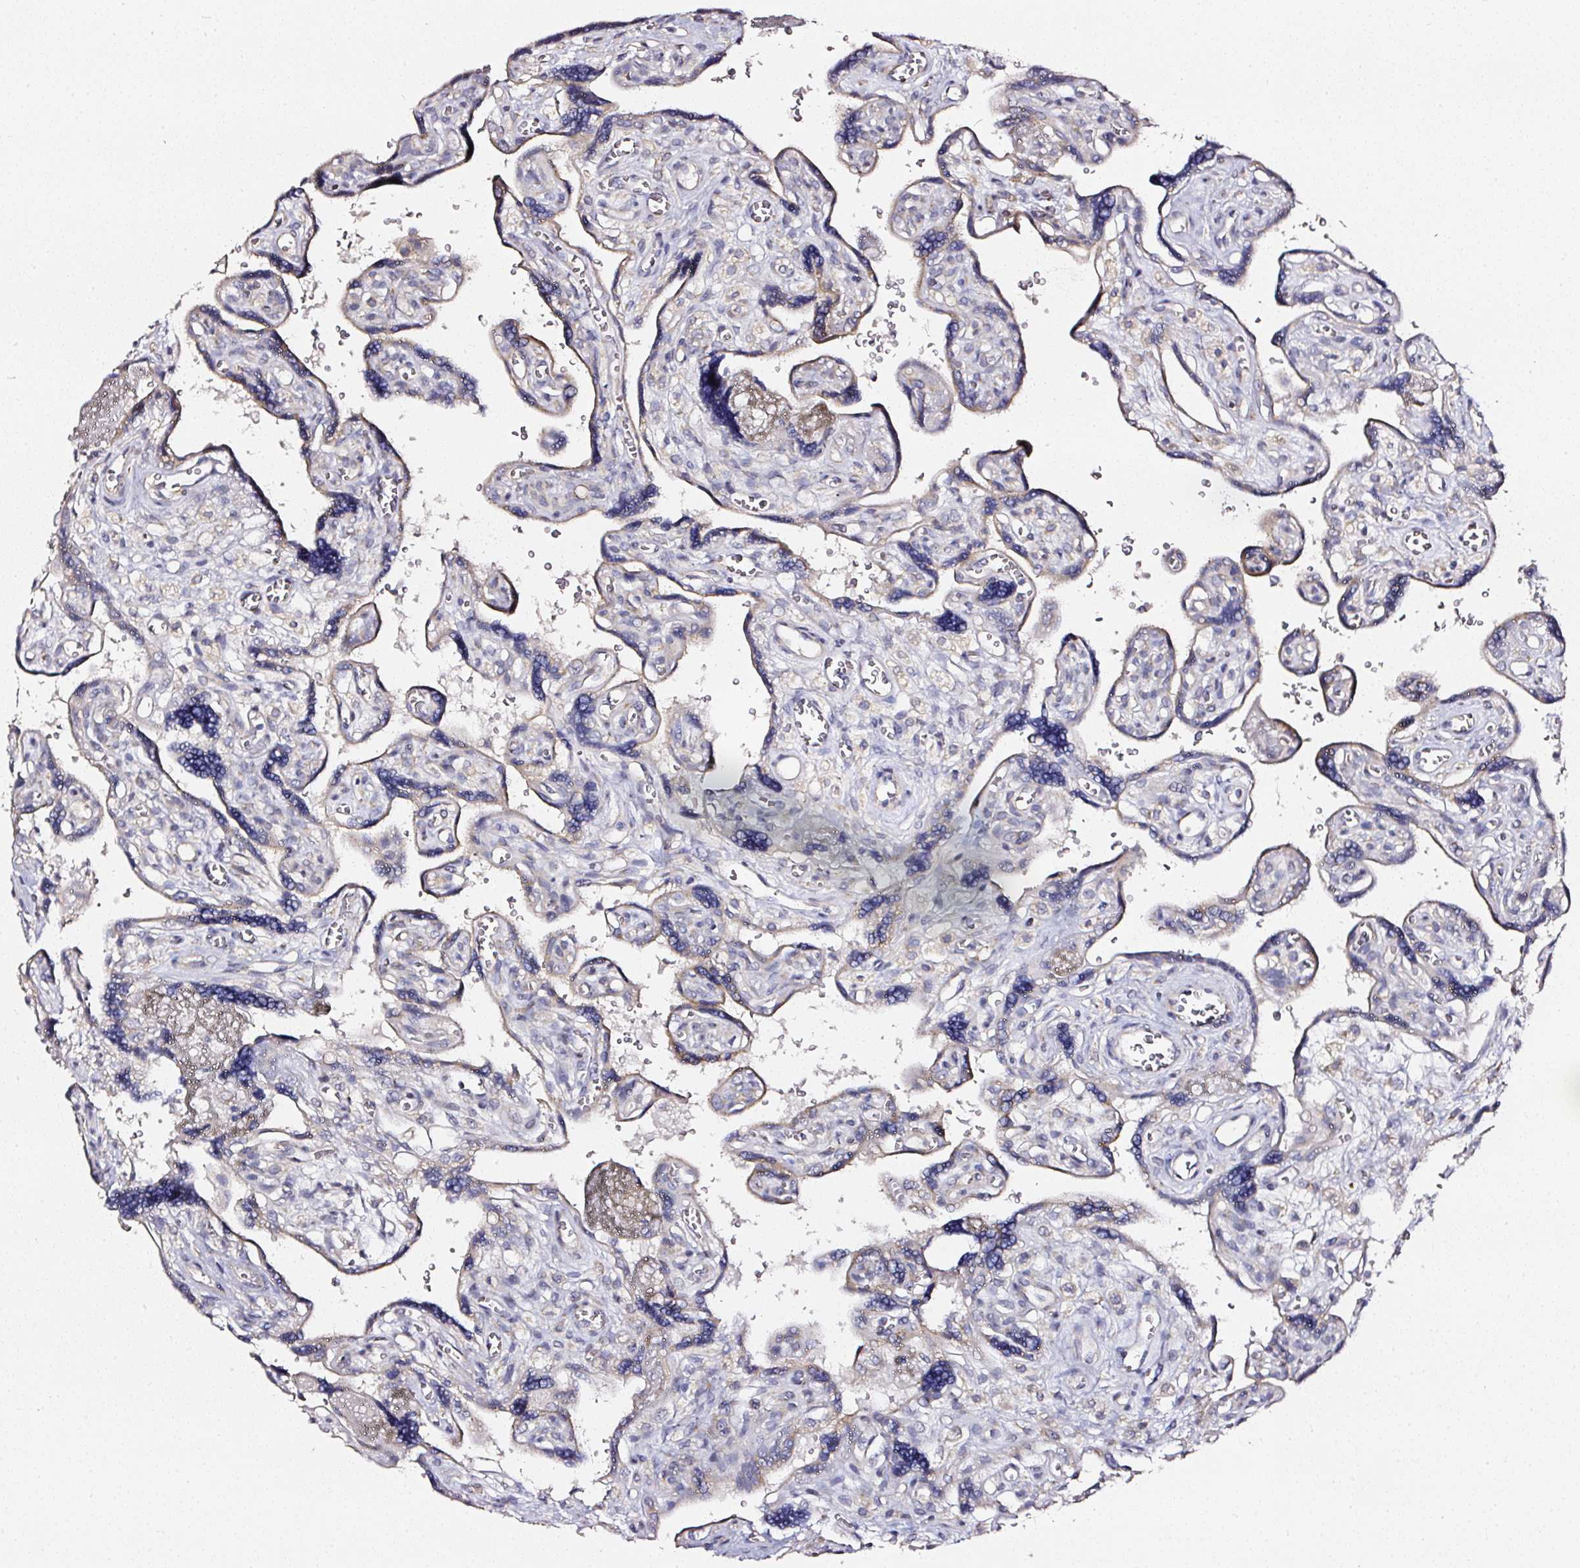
{"staining": {"intensity": "weak", "quantity": "25%-75%", "location": "cytoplasmic/membranous"}, "tissue": "placenta", "cell_type": "Trophoblastic cells", "image_type": "normal", "snomed": [{"axis": "morphology", "description": "Normal tissue, NOS"}, {"axis": "topography", "description": "Placenta"}], "caption": "Placenta stained with a brown dye demonstrates weak cytoplasmic/membranous positive staining in approximately 25%-75% of trophoblastic cells.", "gene": "NTRK1", "patient": {"sex": "female", "age": 39}}